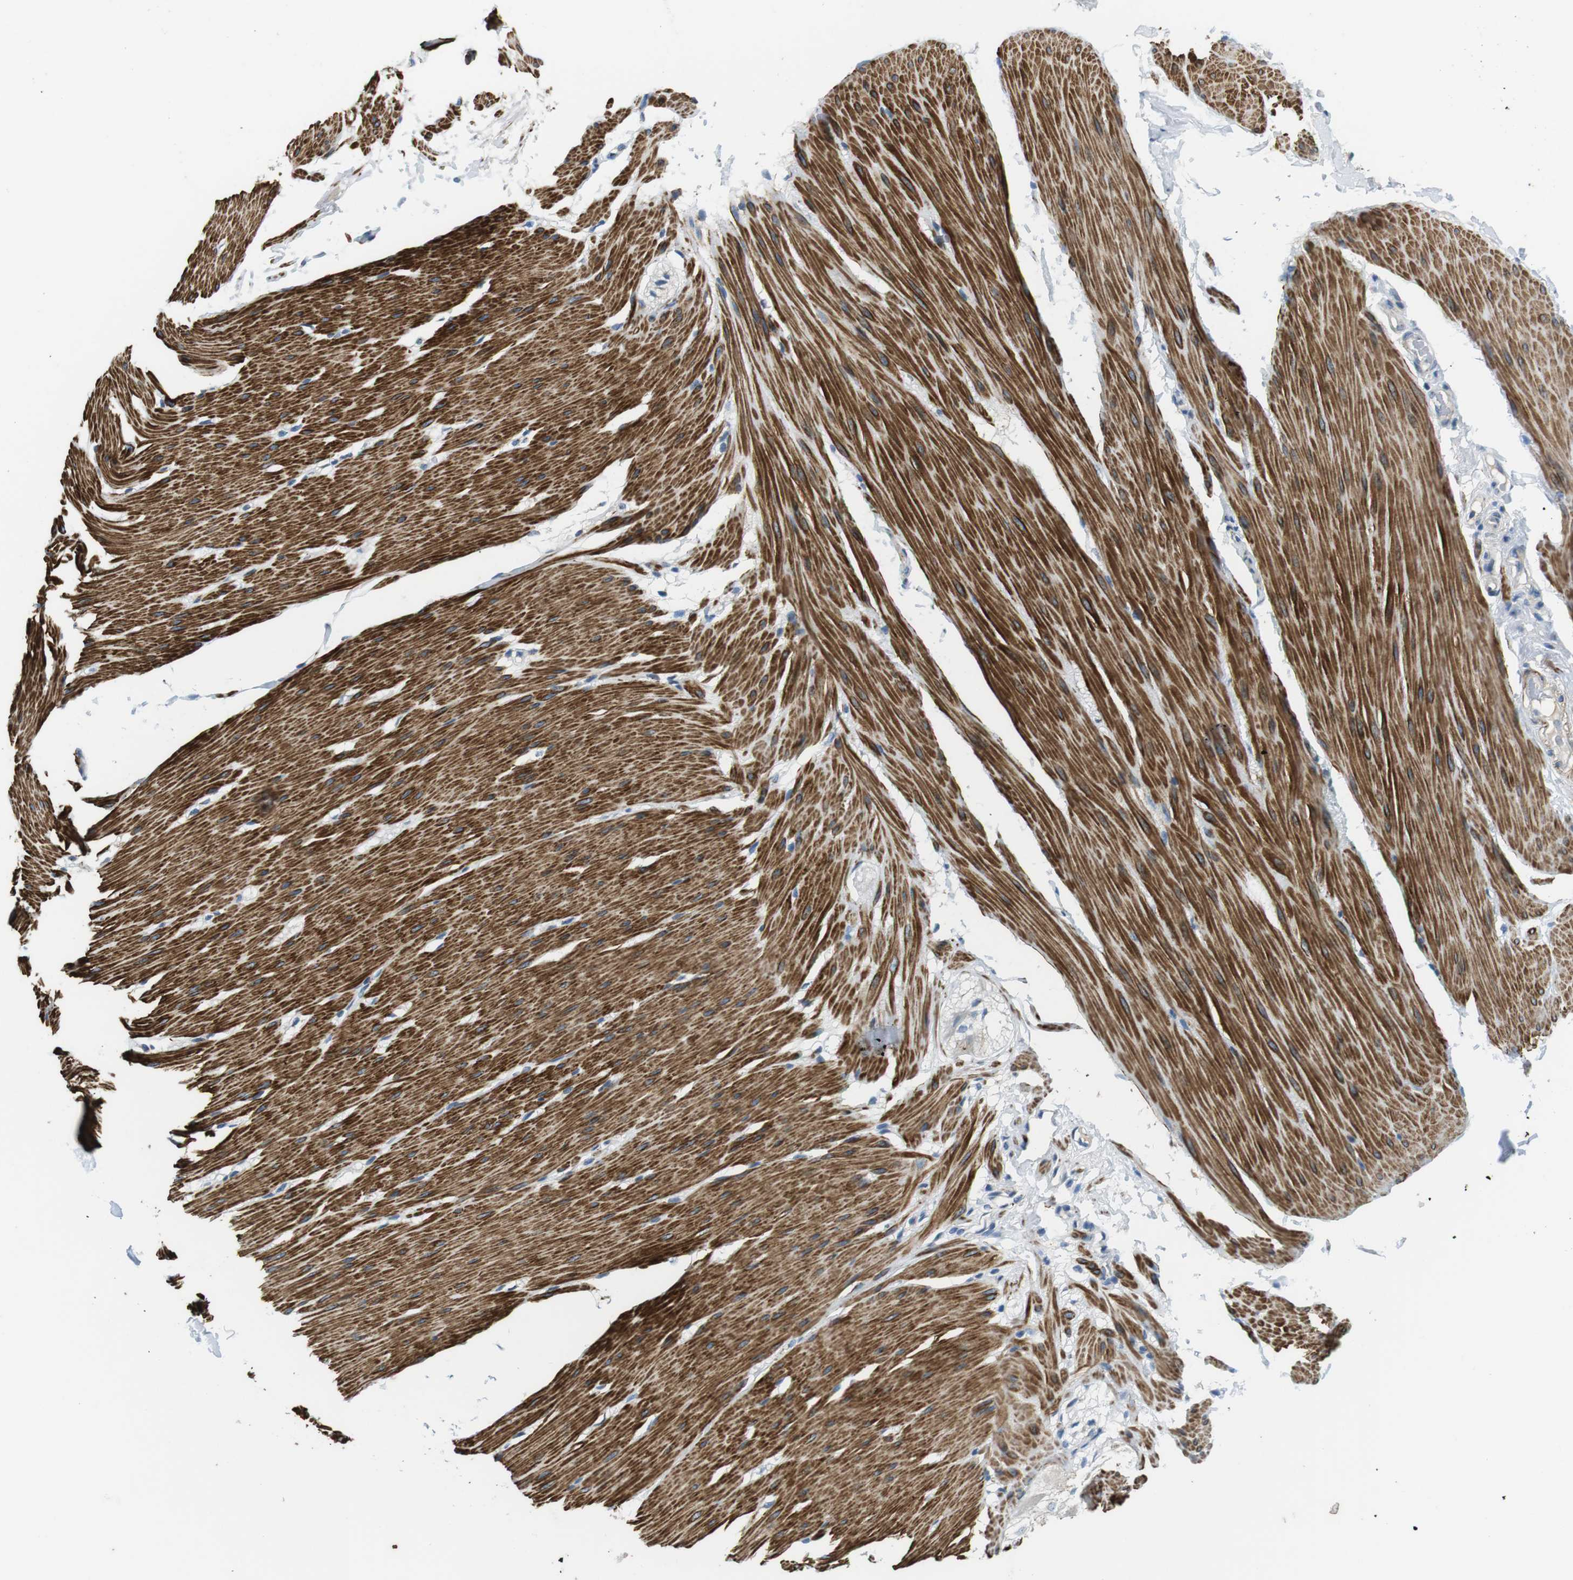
{"staining": {"intensity": "strong", "quantity": "25%-75%", "location": "cytoplasmic/membranous"}, "tissue": "smooth muscle", "cell_type": "Smooth muscle cells", "image_type": "normal", "snomed": [{"axis": "morphology", "description": "Normal tissue, NOS"}, {"axis": "topography", "description": "Smooth muscle"}, {"axis": "topography", "description": "Colon"}], "caption": "Normal smooth muscle displays strong cytoplasmic/membranous positivity in approximately 25%-75% of smooth muscle cells, visualized by immunohistochemistry.", "gene": "UNC5CL", "patient": {"sex": "male", "age": 67}}